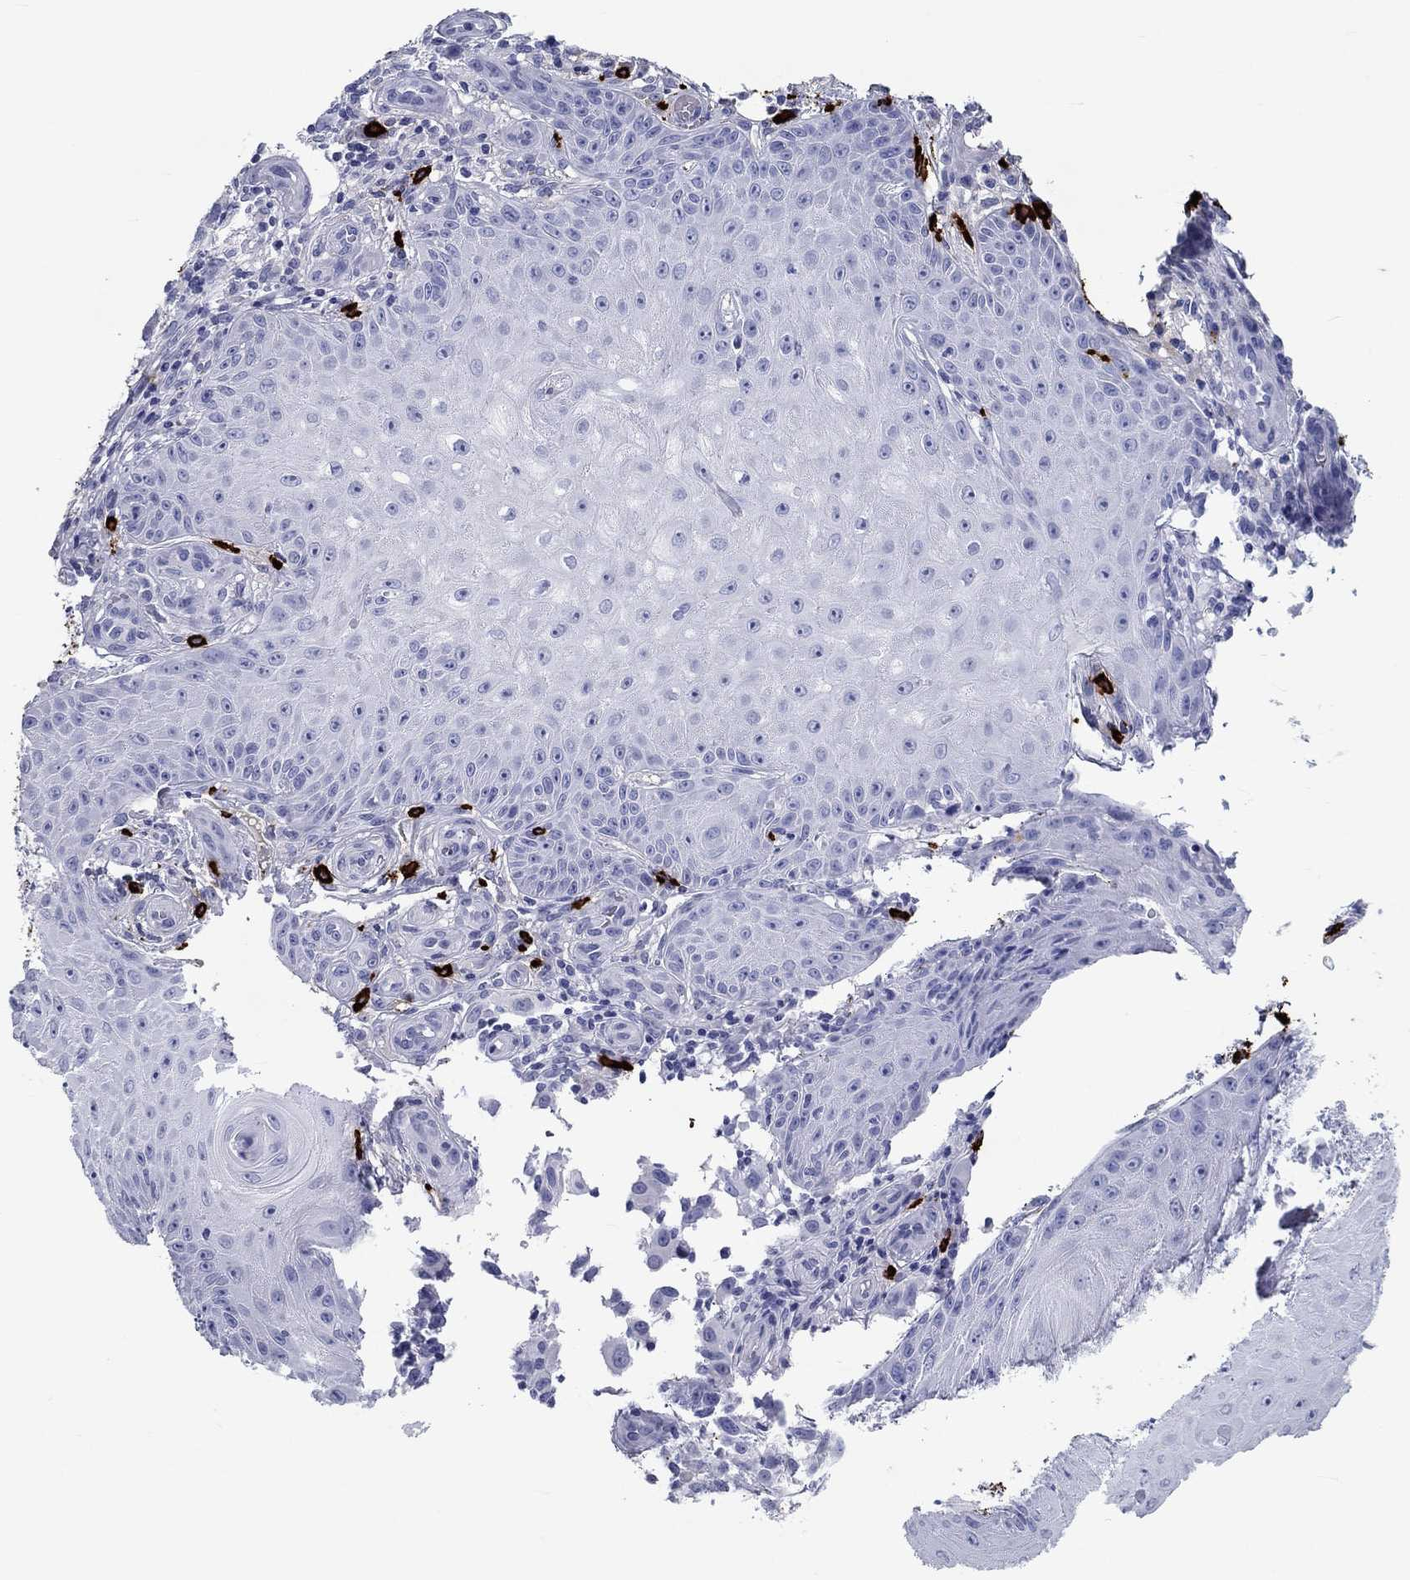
{"staining": {"intensity": "negative", "quantity": "none", "location": "none"}, "tissue": "melanoma", "cell_type": "Tumor cells", "image_type": "cancer", "snomed": [{"axis": "morphology", "description": "Malignant melanoma, NOS"}, {"axis": "topography", "description": "Skin"}], "caption": "This is an IHC histopathology image of malignant melanoma. There is no expression in tumor cells.", "gene": "CD40LG", "patient": {"sex": "female", "age": 53}}